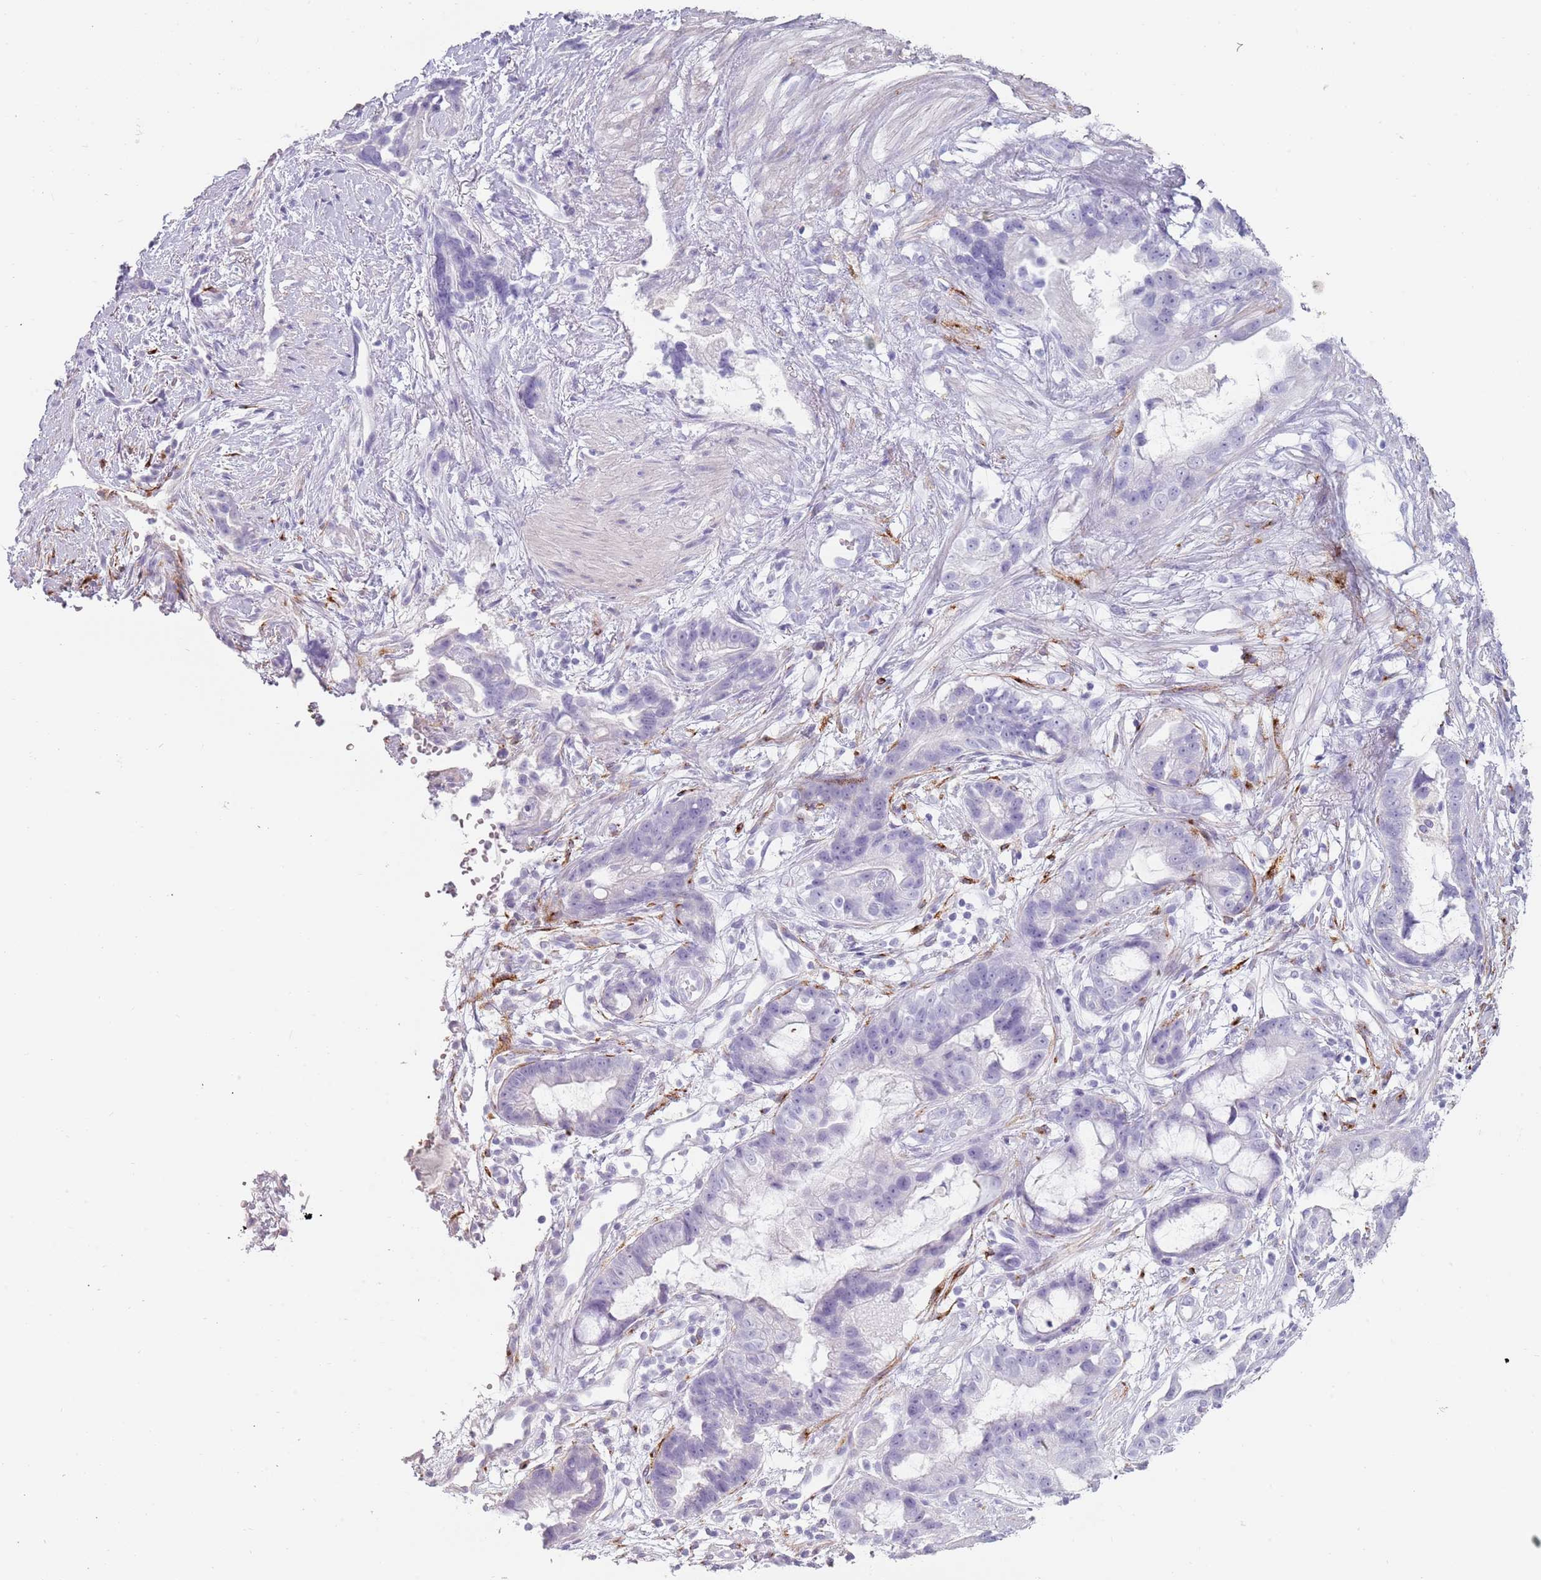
{"staining": {"intensity": "negative", "quantity": "none", "location": "none"}, "tissue": "stomach cancer", "cell_type": "Tumor cells", "image_type": "cancer", "snomed": [{"axis": "morphology", "description": "Adenocarcinoma, NOS"}, {"axis": "topography", "description": "Stomach"}], "caption": "An IHC micrograph of stomach cancer (adenocarcinoma) is shown. There is no staining in tumor cells of stomach cancer (adenocarcinoma).", "gene": "COLEC12", "patient": {"sex": "male", "age": 55}}